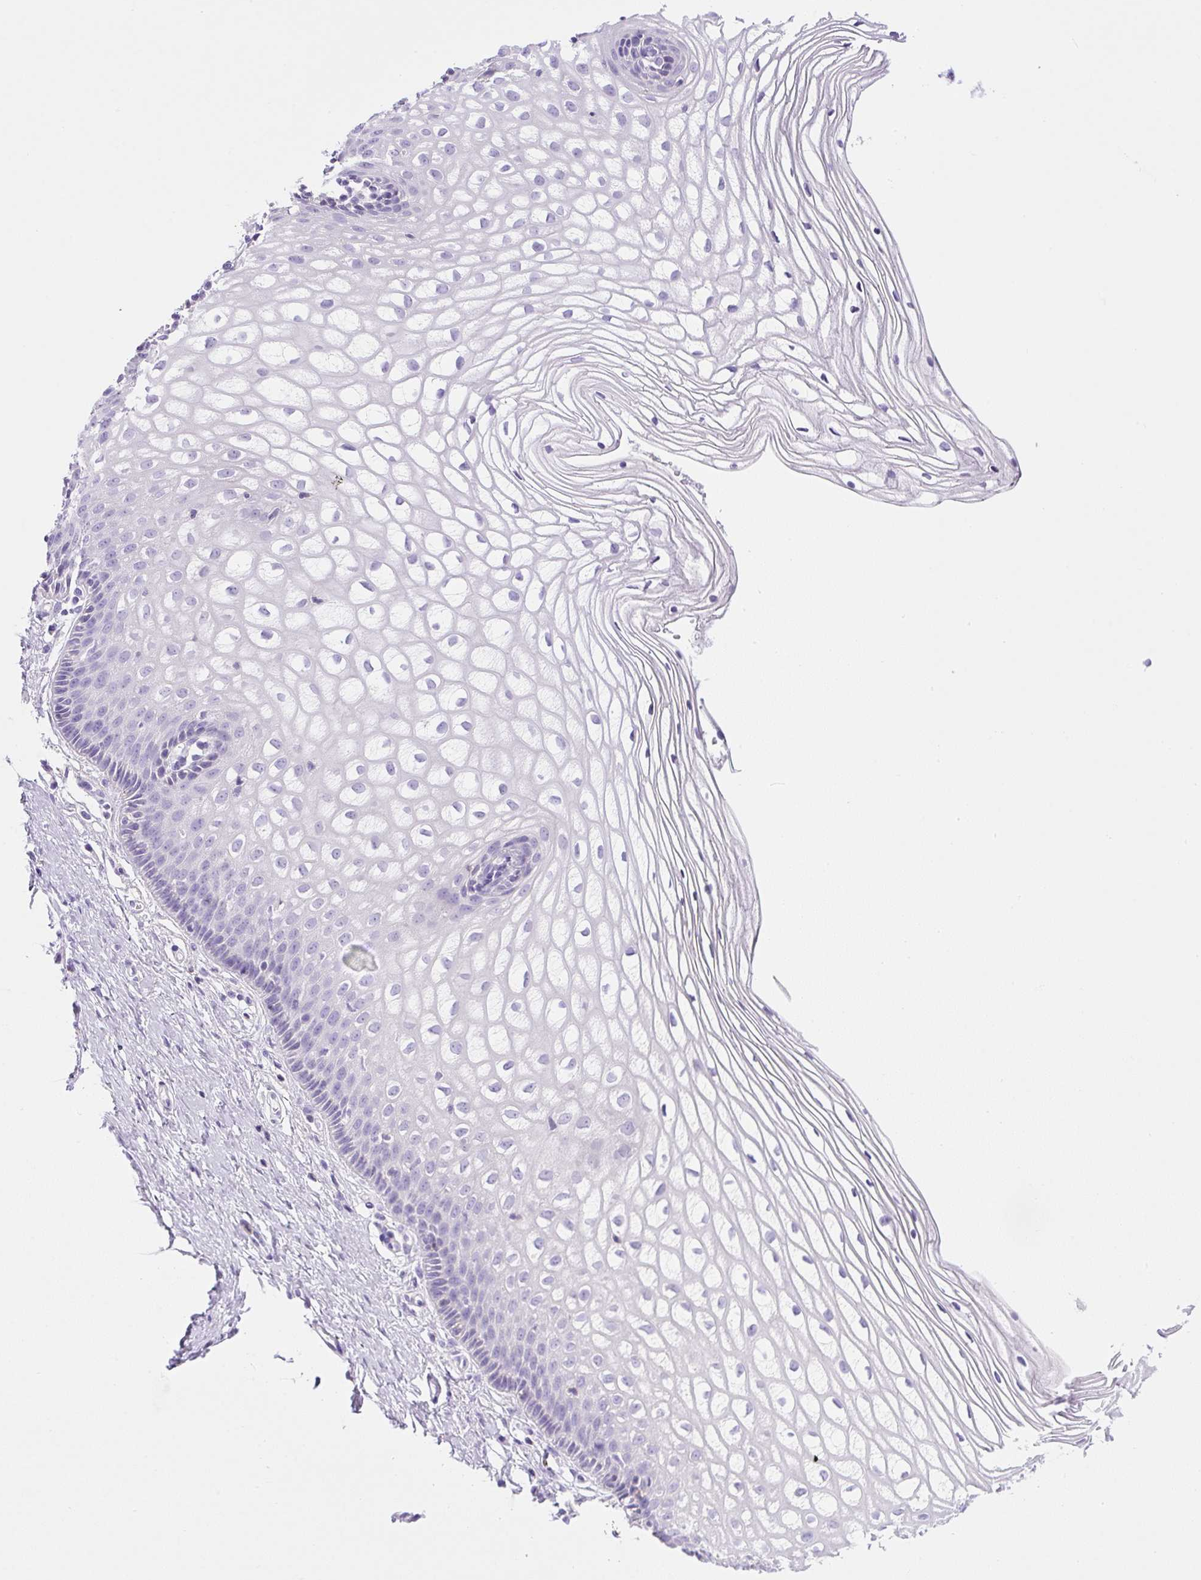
{"staining": {"intensity": "negative", "quantity": "none", "location": "none"}, "tissue": "cervix", "cell_type": "Glandular cells", "image_type": "normal", "snomed": [{"axis": "morphology", "description": "Normal tissue, NOS"}, {"axis": "topography", "description": "Cervix"}], "caption": "The histopathology image exhibits no staining of glandular cells in benign cervix. The staining is performed using DAB (3,3'-diaminobenzidine) brown chromogen with nuclei counter-stained in using hematoxylin.", "gene": "PIP5KL1", "patient": {"sex": "female", "age": 36}}